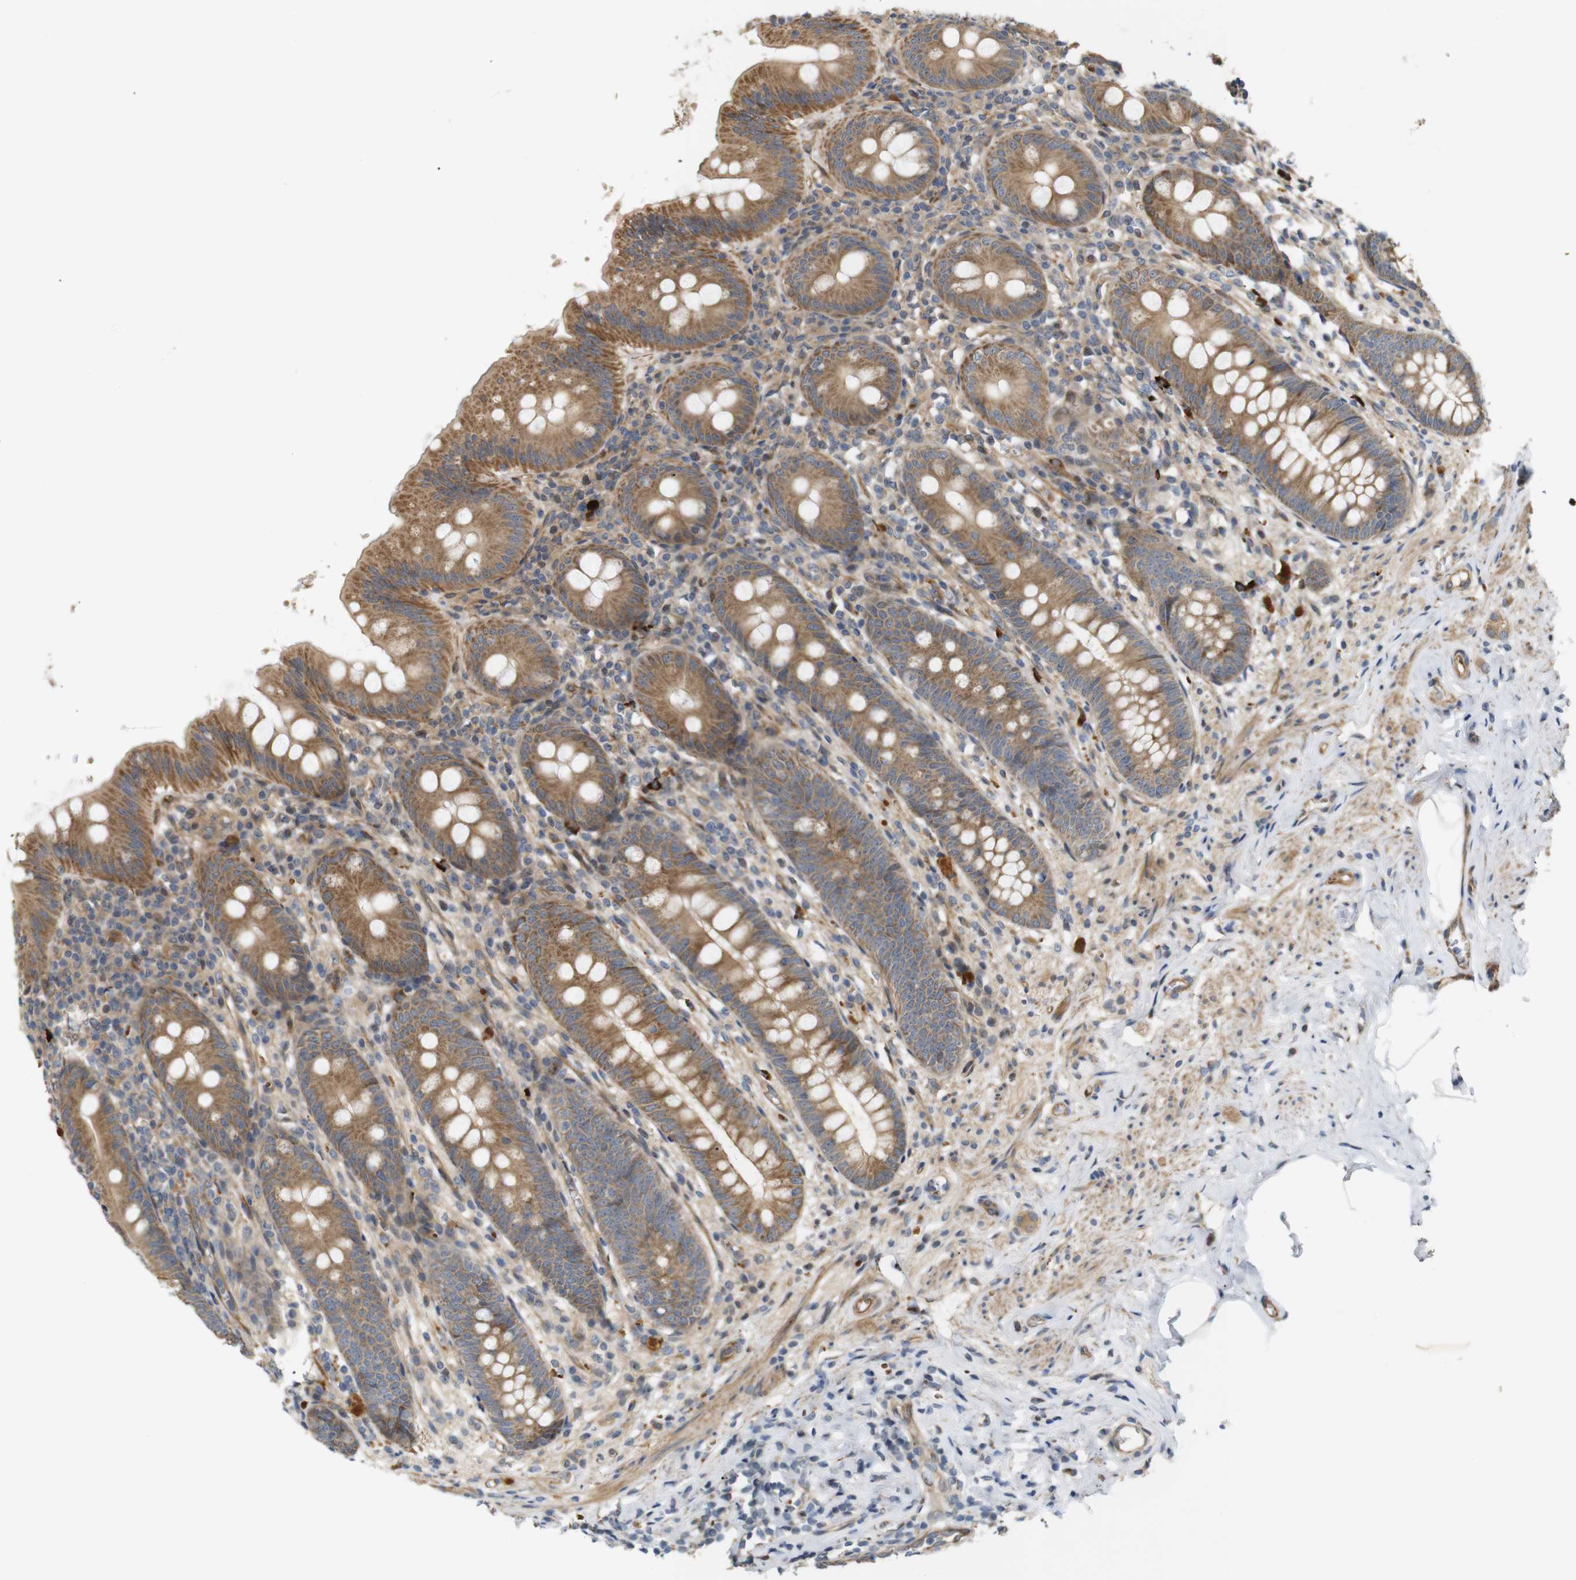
{"staining": {"intensity": "strong", "quantity": ">75%", "location": "cytoplasmic/membranous"}, "tissue": "appendix", "cell_type": "Glandular cells", "image_type": "normal", "snomed": [{"axis": "morphology", "description": "Normal tissue, NOS"}, {"axis": "topography", "description": "Appendix"}], "caption": "Immunohistochemistry (IHC) of normal appendix displays high levels of strong cytoplasmic/membranous positivity in about >75% of glandular cells.", "gene": "RPTOR", "patient": {"sex": "male", "age": 56}}